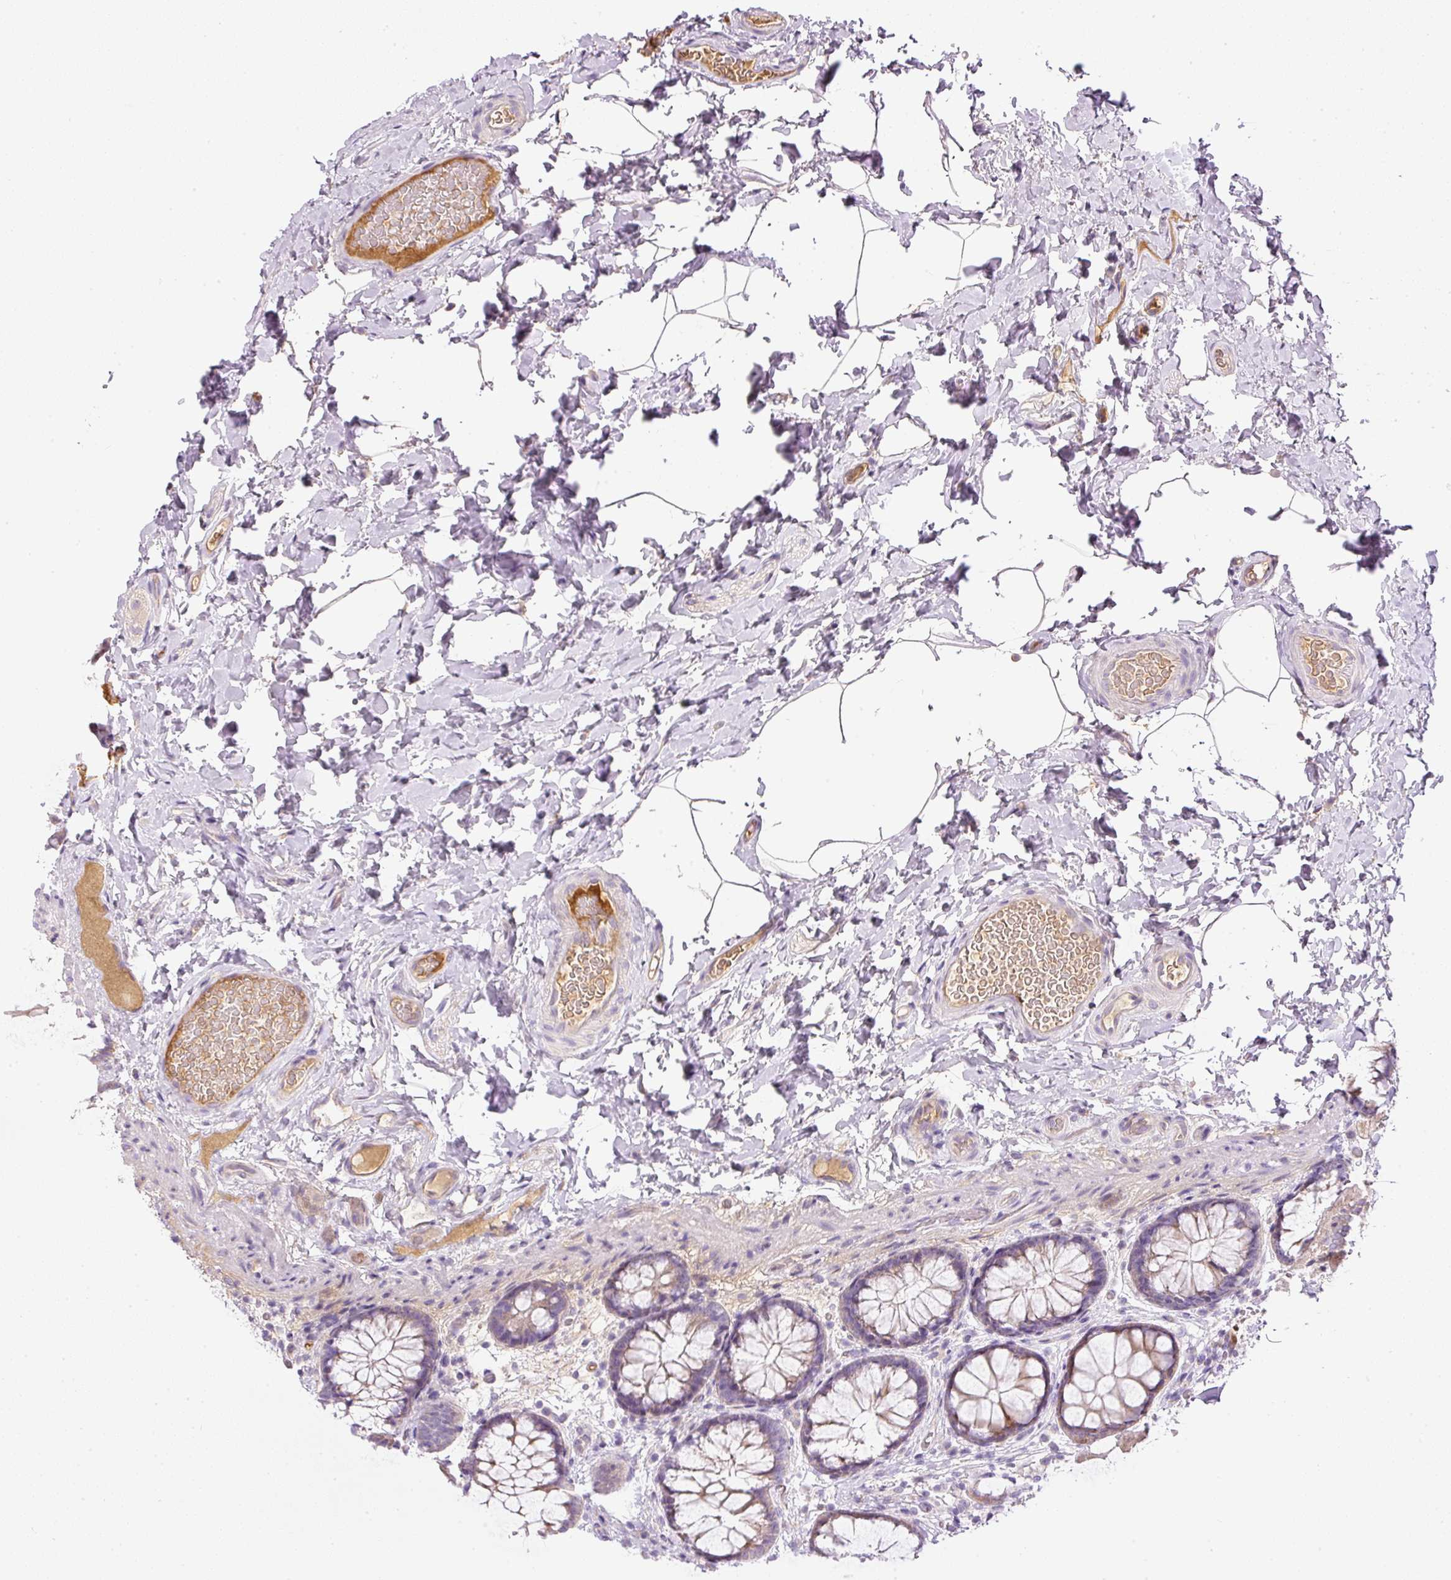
{"staining": {"intensity": "weak", "quantity": "25%-75%", "location": "cytoplasmic/membranous"}, "tissue": "colon", "cell_type": "Endothelial cells", "image_type": "normal", "snomed": [{"axis": "morphology", "description": "Normal tissue, NOS"}, {"axis": "topography", "description": "Colon"}], "caption": "High-power microscopy captured an IHC micrograph of normal colon, revealing weak cytoplasmic/membranous staining in approximately 25%-75% of endothelial cells. The protein of interest is stained brown, and the nuclei are stained in blue (DAB (3,3'-diaminobenzidine) IHC with brightfield microscopy, high magnification).", "gene": "KPNA5", "patient": {"sex": "male", "age": 46}}